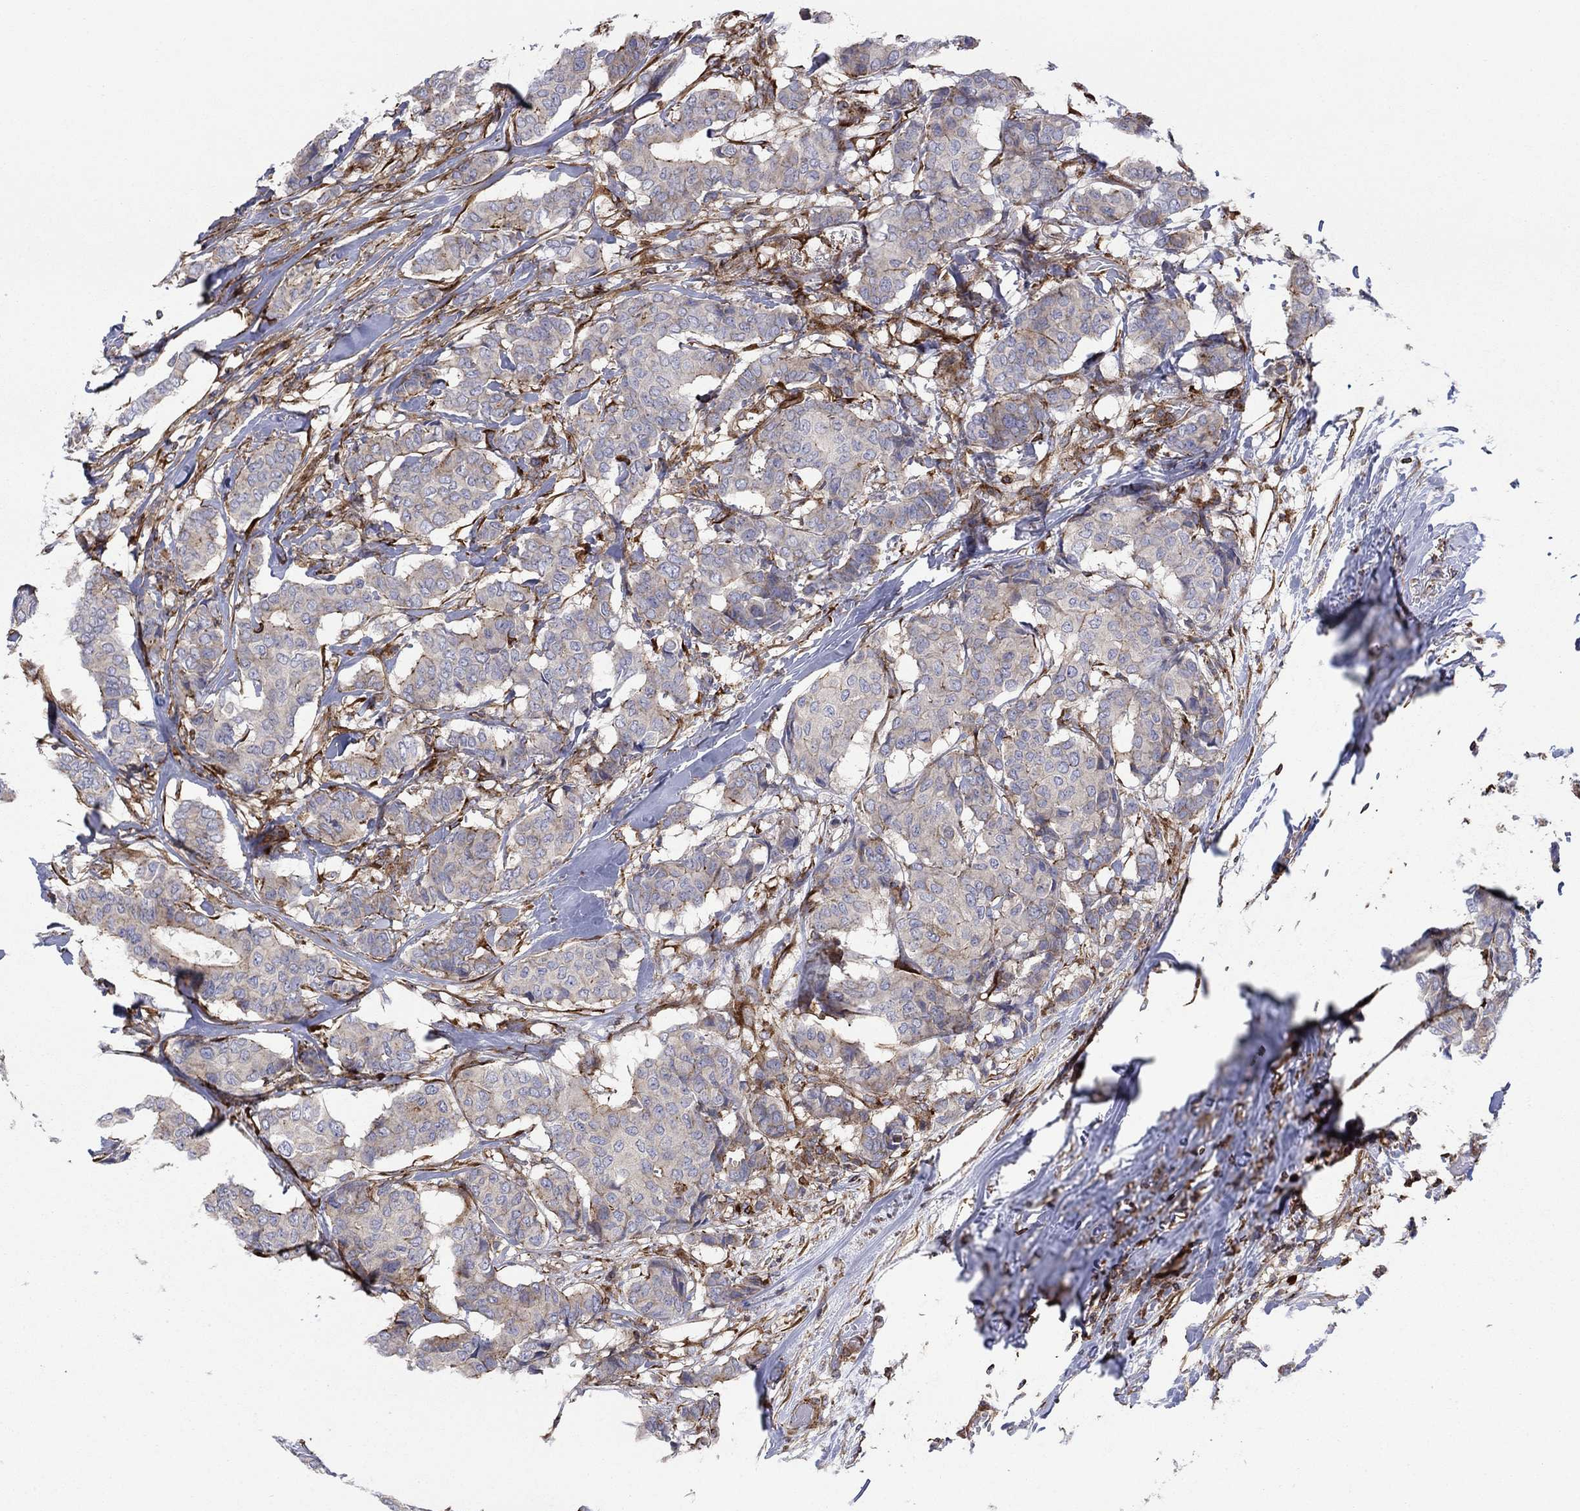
{"staining": {"intensity": "strong", "quantity": "<25%", "location": "cytoplasmic/membranous"}, "tissue": "breast cancer", "cell_type": "Tumor cells", "image_type": "cancer", "snomed": [{"axis": "morphology", "description": "Duct carcinoma"}, {"axis": "topography", "description": "Breast"}], "caption": "Intraductal carcinoma (breast) stained with immunohistochemistry (IHC) demonstrates strong cytoplasmic/membranous staining in about <25% of tumor cells. The protein of interest is stained brown, and the nuclei are stained in blue (DAB IHC with brightfield microscopy, high magnification).", "gene": "PAG1", "patient": {"sex": "female", "age": 75}}